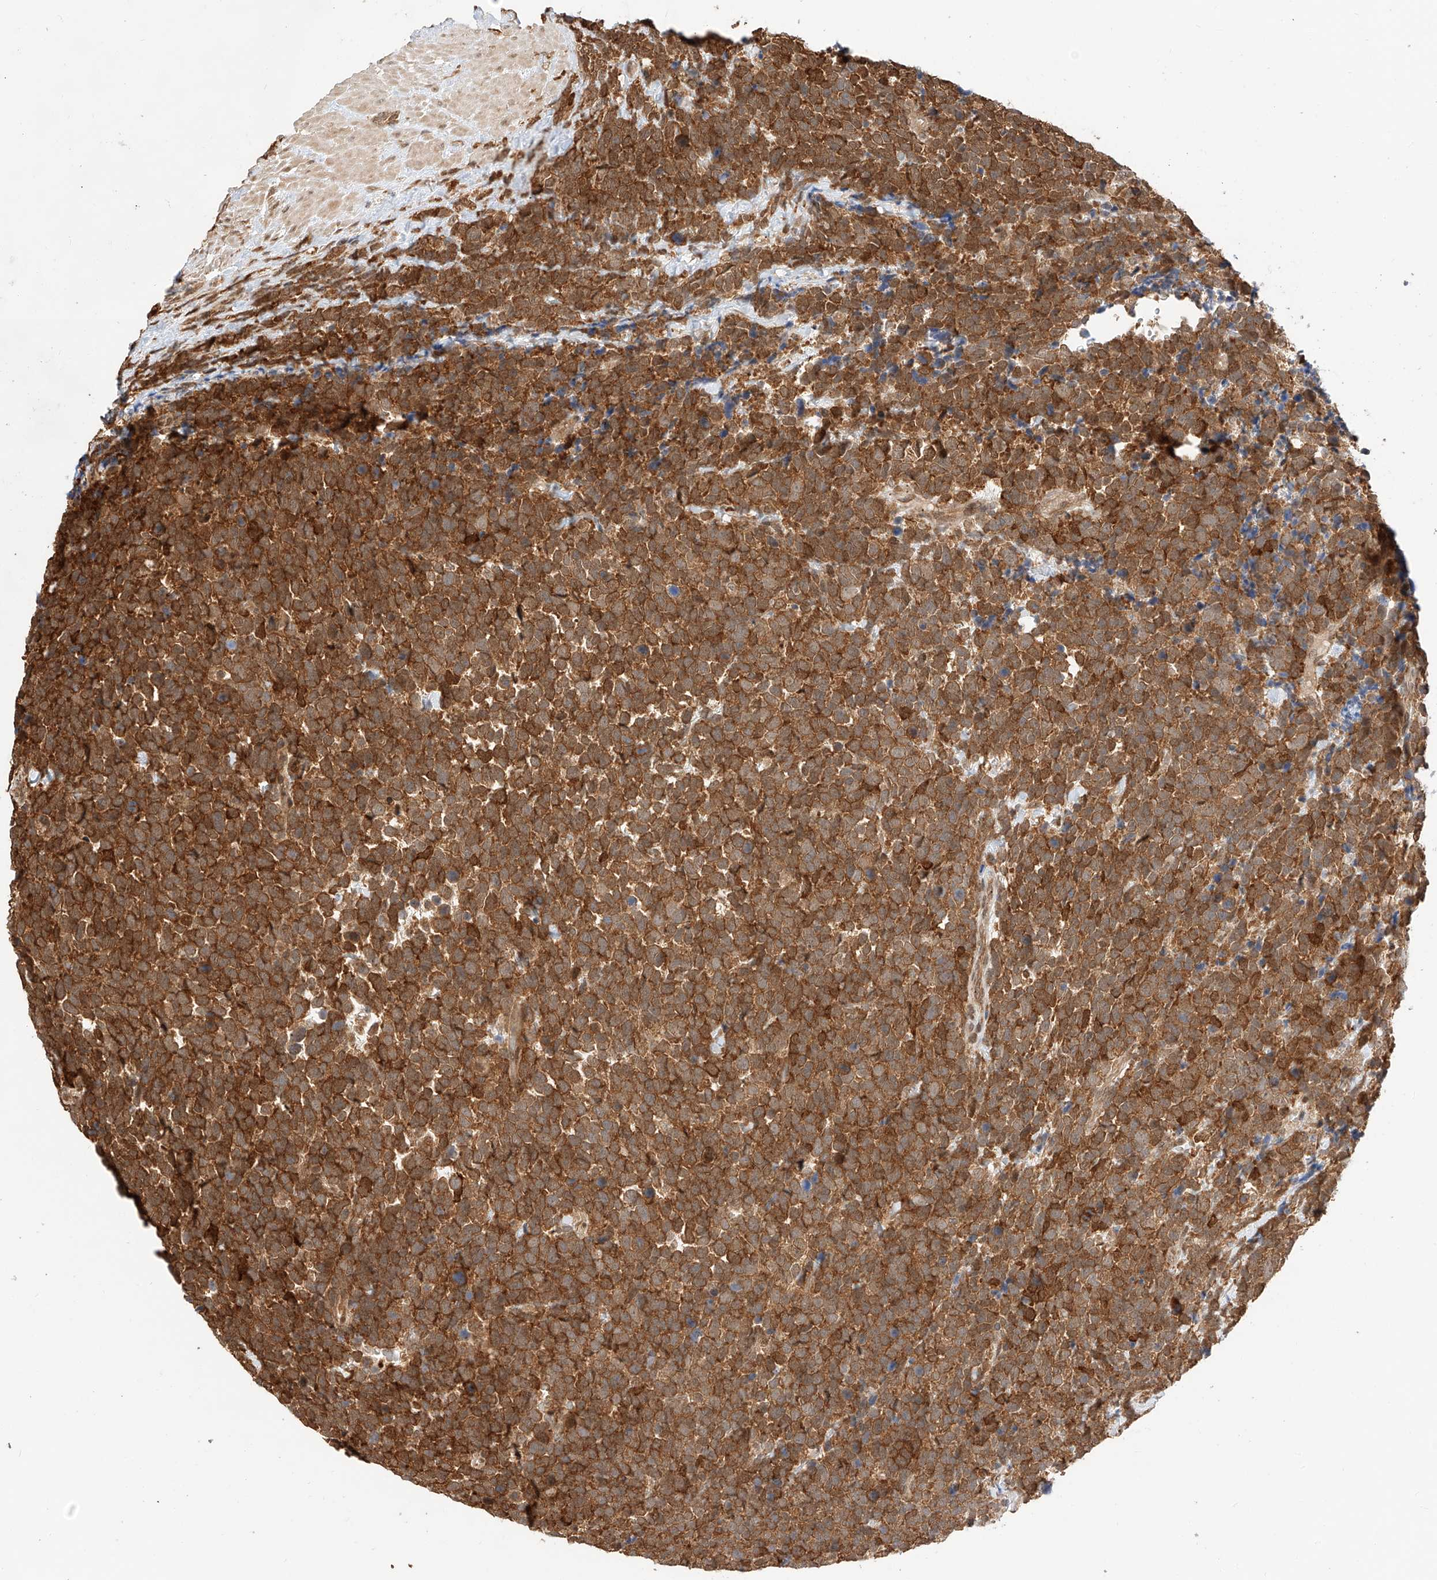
{"staining": {"intensity": "strong", "quantity": ">75%", "location": "cytoplasmic/membranous"}, "tissue": "urothelial cancer", "cell_type": "Tumor cells", "image_type": "cancer", "snomed": [{"axis": "morphology", "description": "Urothelial carcinoma, High grade"}, {"axis": "topography", "description": "Urinary bladder"}], "caption": "There is high levels of strong cytoplasmic/membranous positivity in tumor cells of urothelial carcinoma (high-grade), as demonstrated by immunohistochemical staining (brown color).", "gene": "EIF4H", "patient": {"sex": "female", "age": 82}}